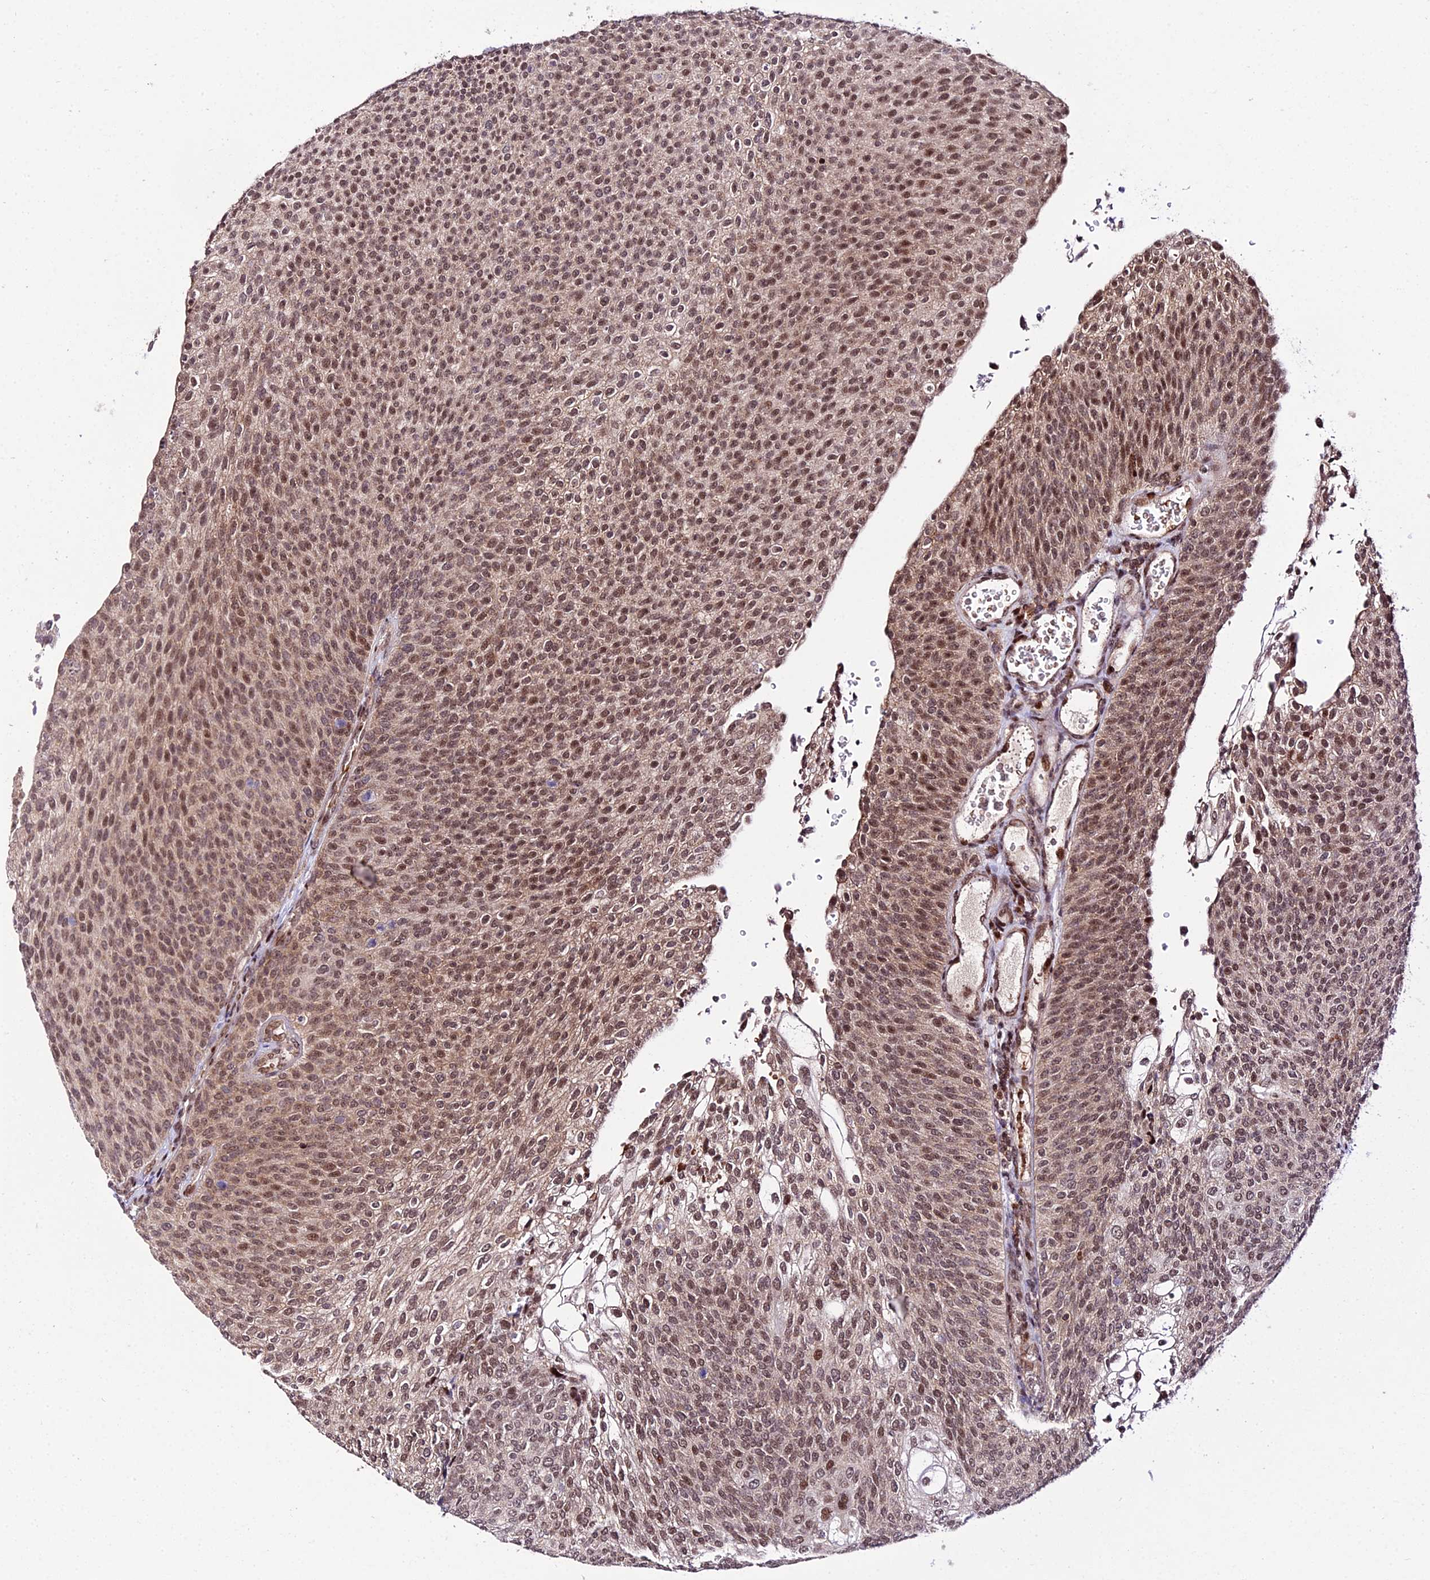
{"staining": {"intensity": "moderate", "quantity": ">75%", "location": "nuclear"}, "tissue": "urothelial cancer", "cell_type": "Tumor cells", "image_type": "cancer", "snomed": [{"axis": "morphology", "description": "Urothelial carcinoma, High grade"}, {"axis": "topography", "description": "Urinary bladder"}], "caption": "This is an image of immunohistochemistry (IHC) staining of urothelial cancer, which shows moderate staining in the nuclear of tumor cells.", "gene": "CIB3", "patient": {"sex": "female", "age": 79}}